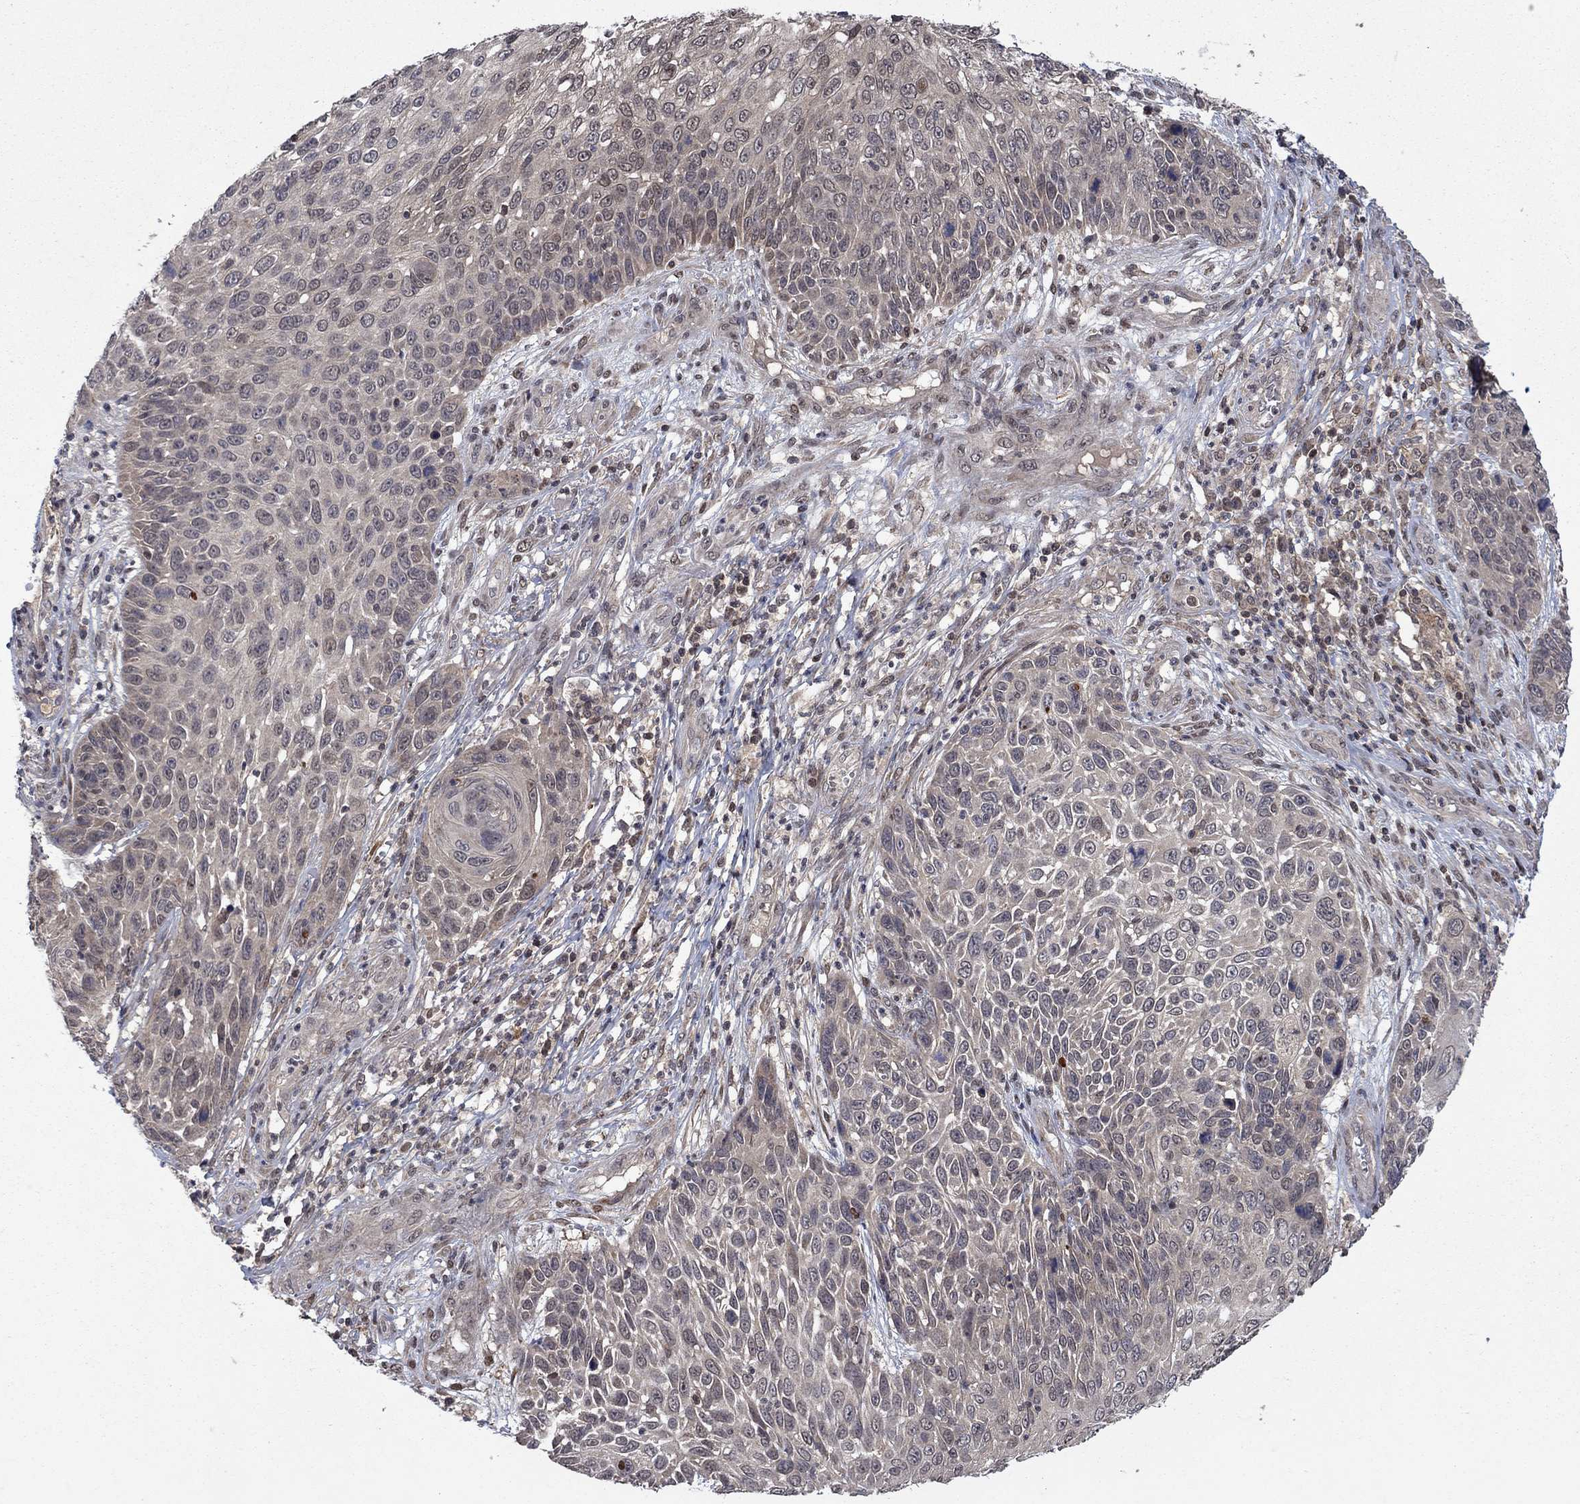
{"staining": {"intensity": "weak", "quantity": "<25%", "location": "cytoplasmic/membranous"}, "tissue": "skin cancer", "cell_type": "Tumor cells", "image_type": "cancer", "snomed": [{"axis": "morphology", "description": "Squamous cell carcinoma, NOS"}, {"axis": "topography", "description": "Skin"}], "caption": "Tumor cells are negative for brown protein staining in squamous cell carcinoma (skin).", "gene": "IAH1", "patient": {"sex": "male", "age": 92}}